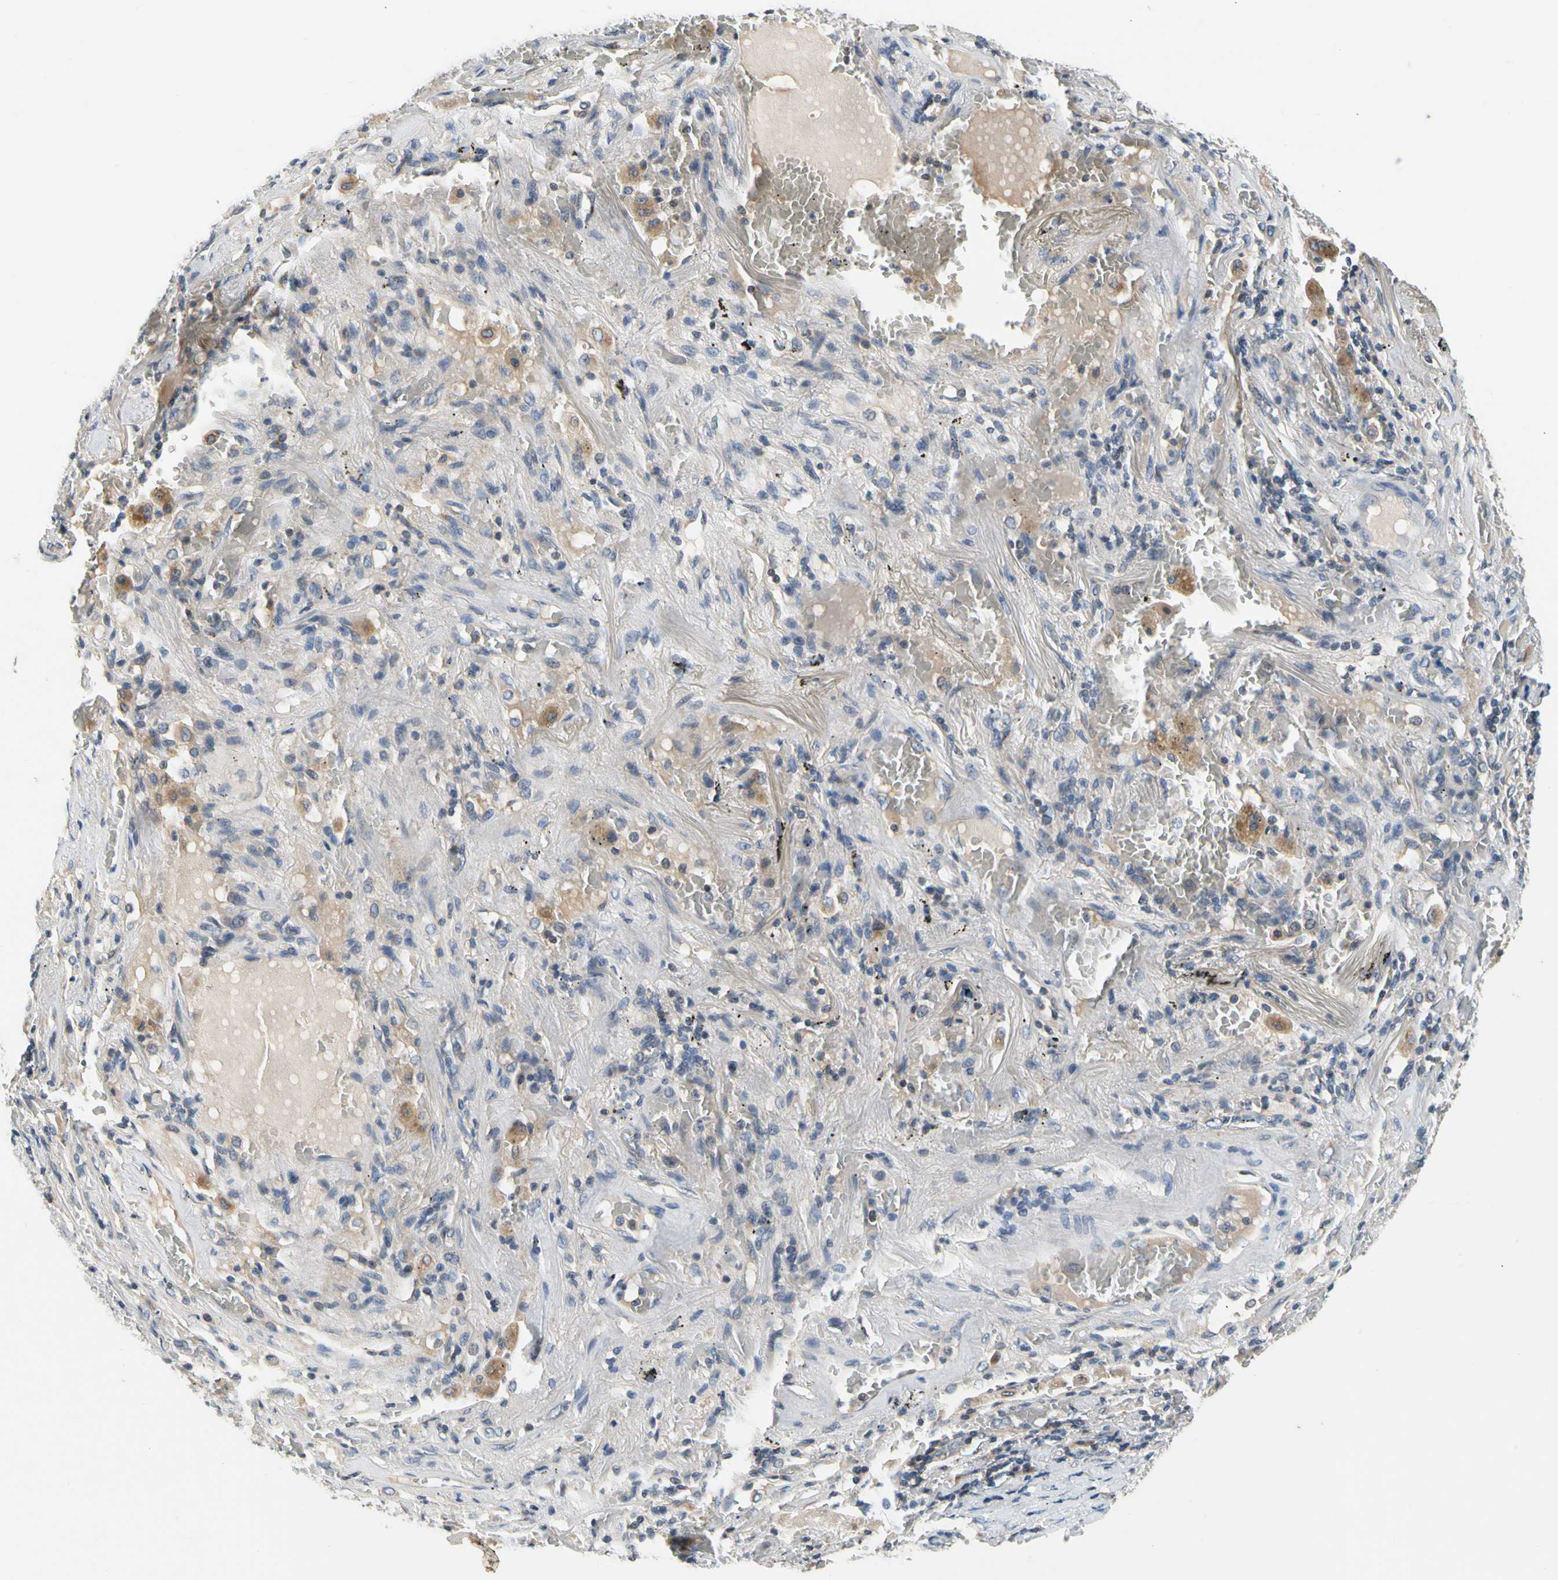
{"staining": {"intensity": "moderate", "quantity": "<25%", "location": "cytoplasmic/membranous"}, "tissue": "lung cancer", "cell_type": "Tumor cells", "image_type": "cancer", "snomed": [{"axis": "morphology", "description": "Squamous cell carcinoma, NOS"}, {"axis": "topography", "description": "Lung"}], "caption": "A histopathology image showing moderate cytoplasmic/membranous staining in approximately <25% of tumor cells in lung cancer, as visualized by brown immunohistochemical staining.", "gene": "SOX30", "patient": {"sex": "male", "age": 57}}